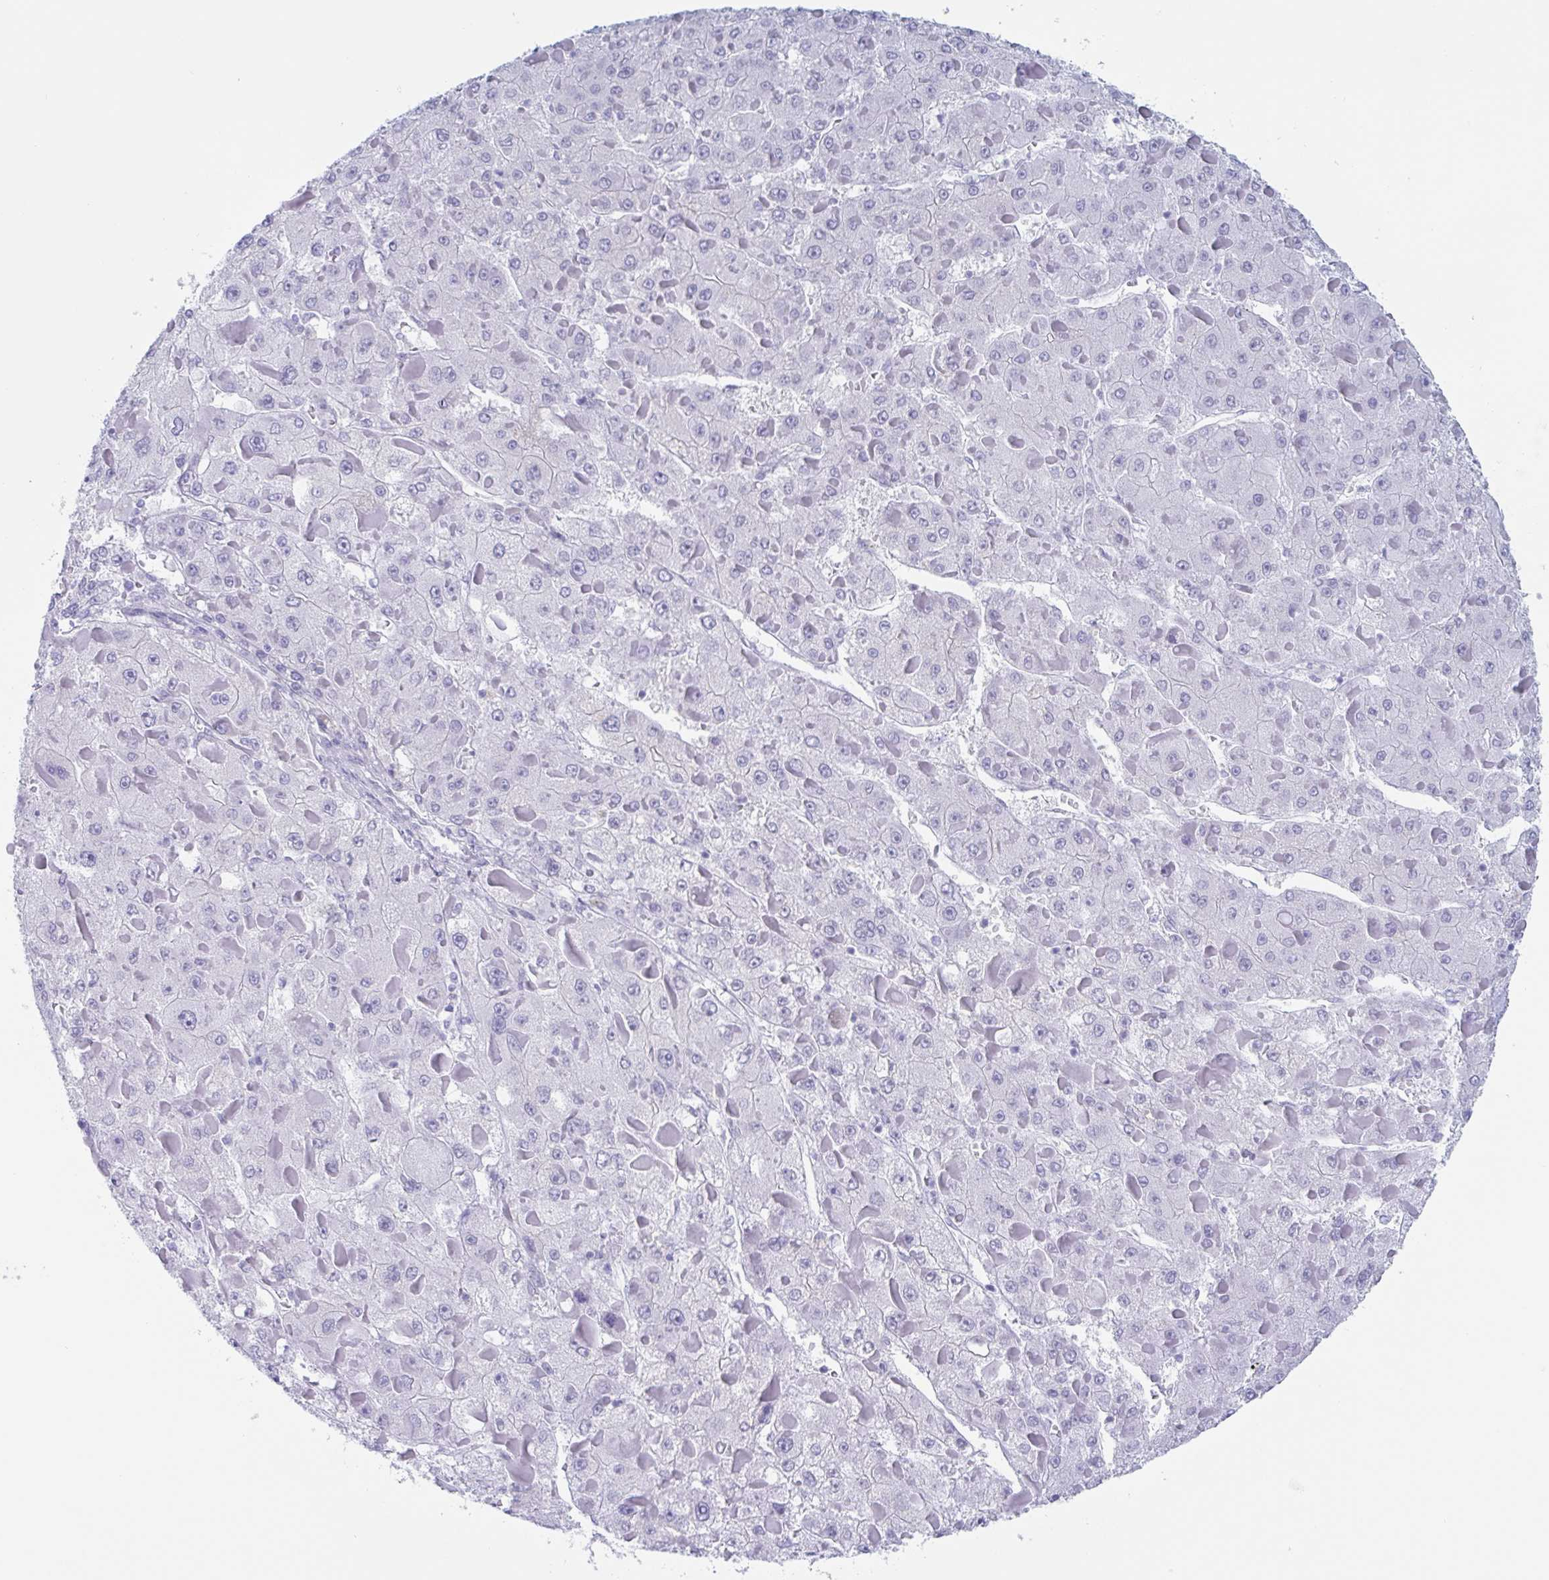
{"staining": {"intensity": "negative", "quantity": "none", "location": "none"}, "tissue": "liver cancer", "cell_type": "Tumor cells", "image_type": "cancer", "snomed": [{"axis": "morphology", "description": "Carcinoma, Hepatocellular, NOS"}, {"axis": "topography", "description": "Liver"}], "caption": "DAB immunohistochemical staining of hepatocellular carcinoma (liver) demonstrates no significant staining in tumor cells. (Brightfield microscopy of DAB immunohistochemistry (IHC) at high magnification).", "gene": "CDX4", "patient": {"sex": "female", "age": 73}}